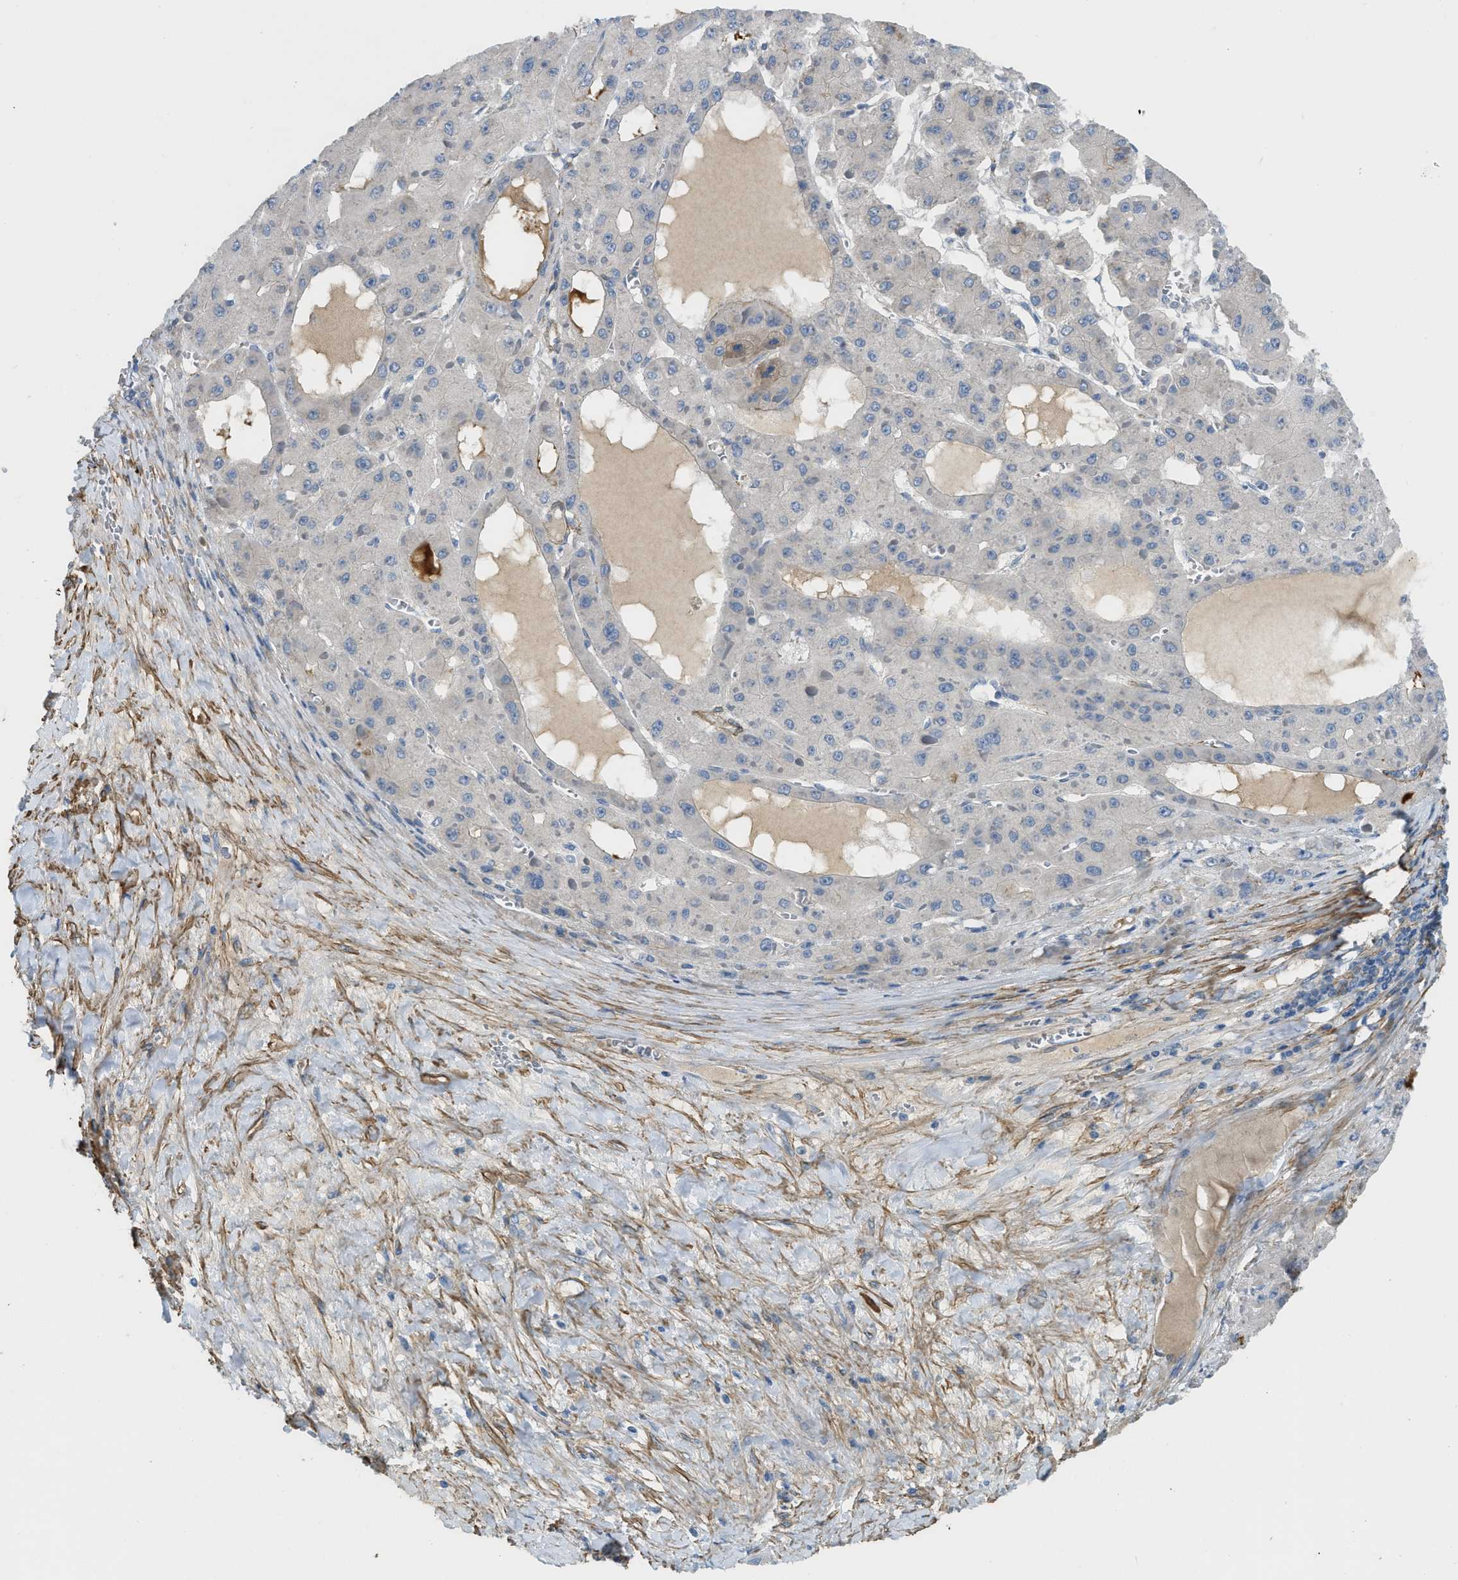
{"staining": {"intensity": "negative", "quantity": "none", "location": "none"}, "tissue": "liver cancer", "cell_type": "Tumor cells", "image_type": "cancer", "snomed": [{"axis": "morphology", "description": "Carcinoma, Hepatocellular, NOS"}, {"axis": "topography", "description": "Liver"}], "caption": "IHC of hepatocellular carcinoma (liver) demonstrates no staining in tumor cells.", "gene": "BMPR1A", "patient": {"sex": "female", "age": 73}}